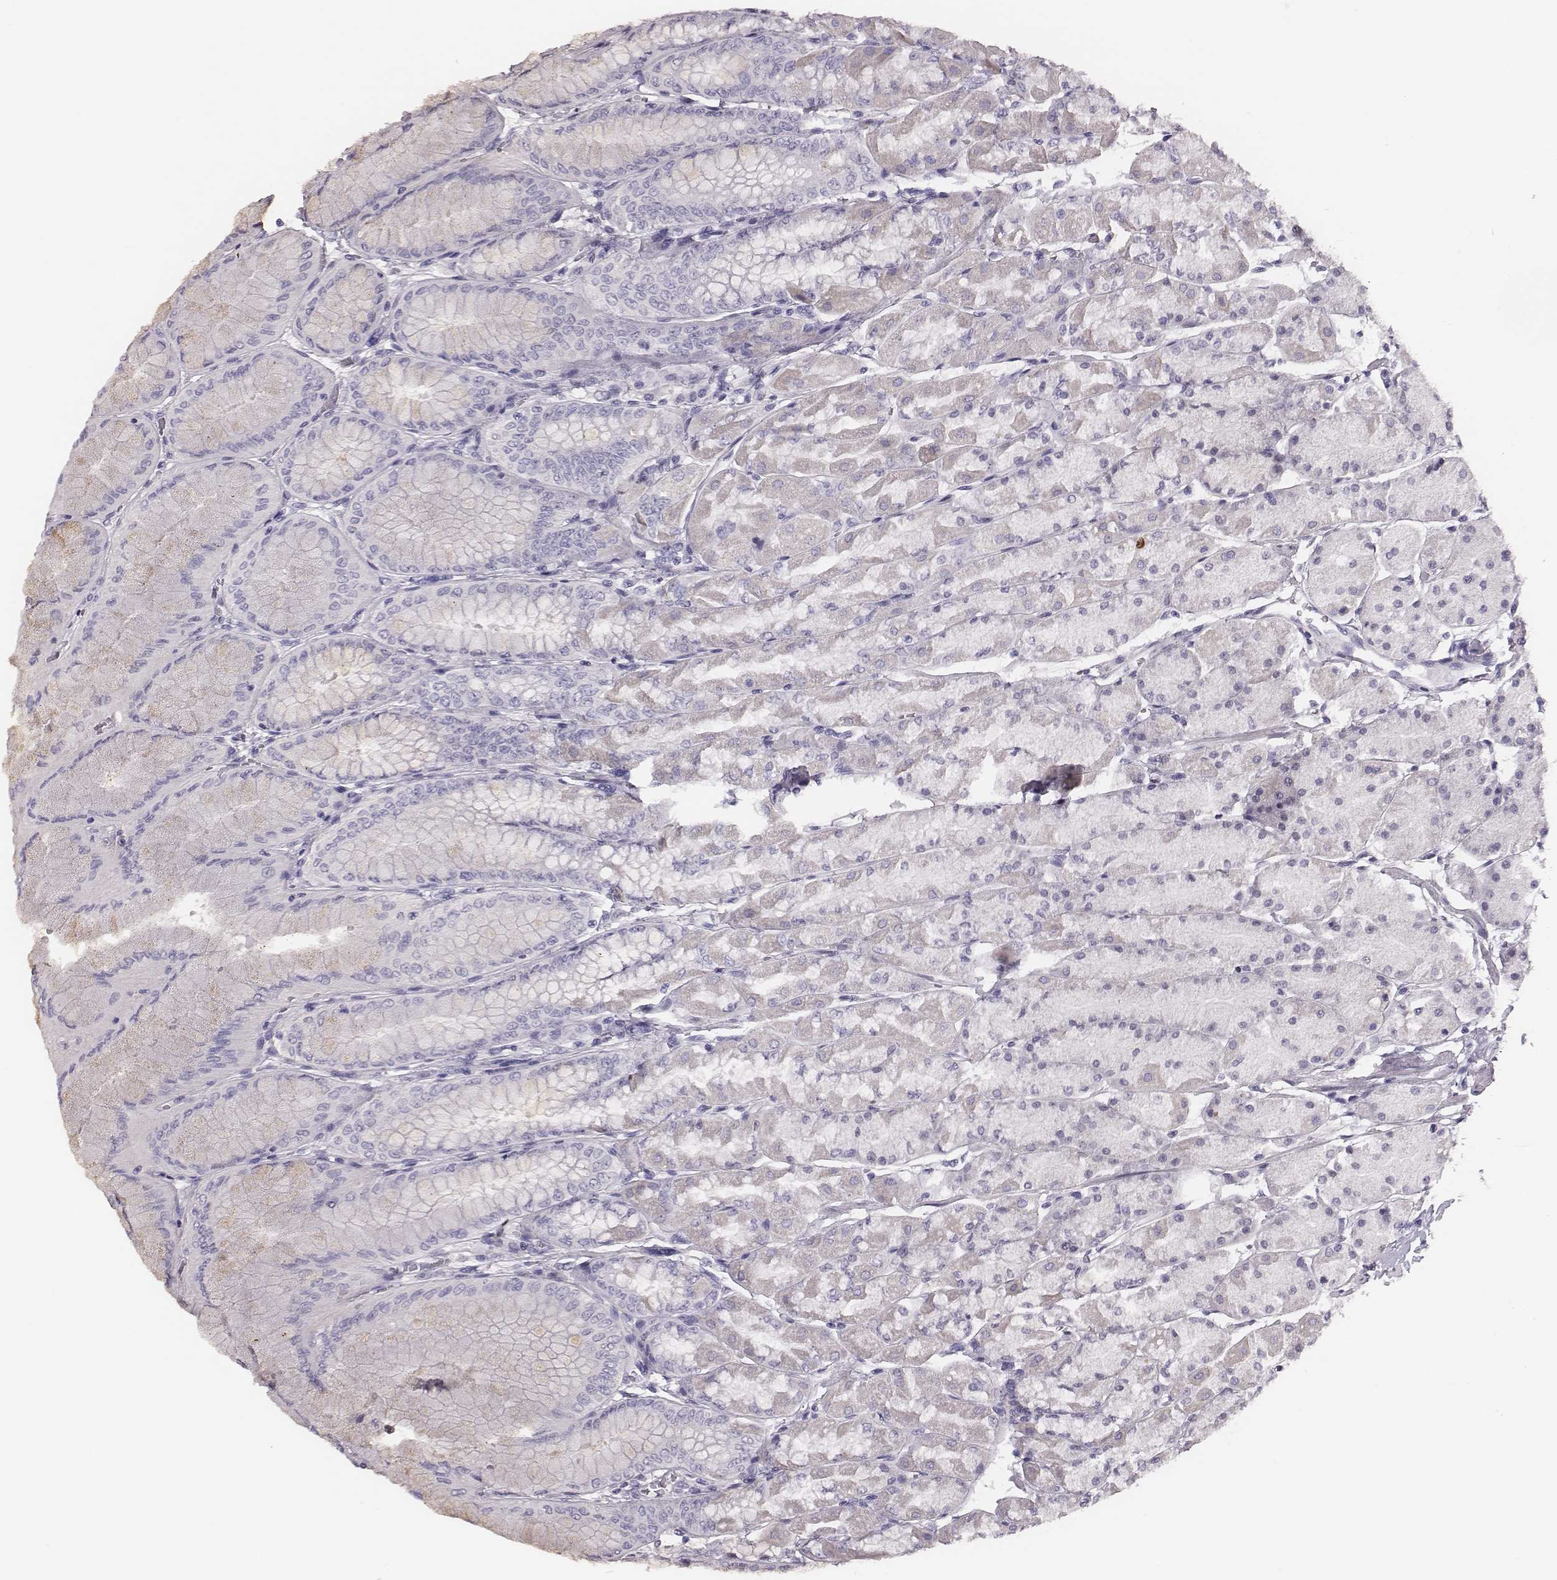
{"staining": {"intensity": "negative", "quantity": "none", "location": "none"}, "tissue": "stomach", "cell_type": "Glandular cells", "image_type": "normal", "snomed": [{"axis": "morphology", "description": "Normal tissue, NOS"}, {"axis": "topography", "description": "Stomach, upper"}], "caption": "The immunohistochemistry (IHC) micrograph has no significant staining in glandular cells of stomach.", "gene": "H1", "patient": {"sex": "male", "age": 60}}